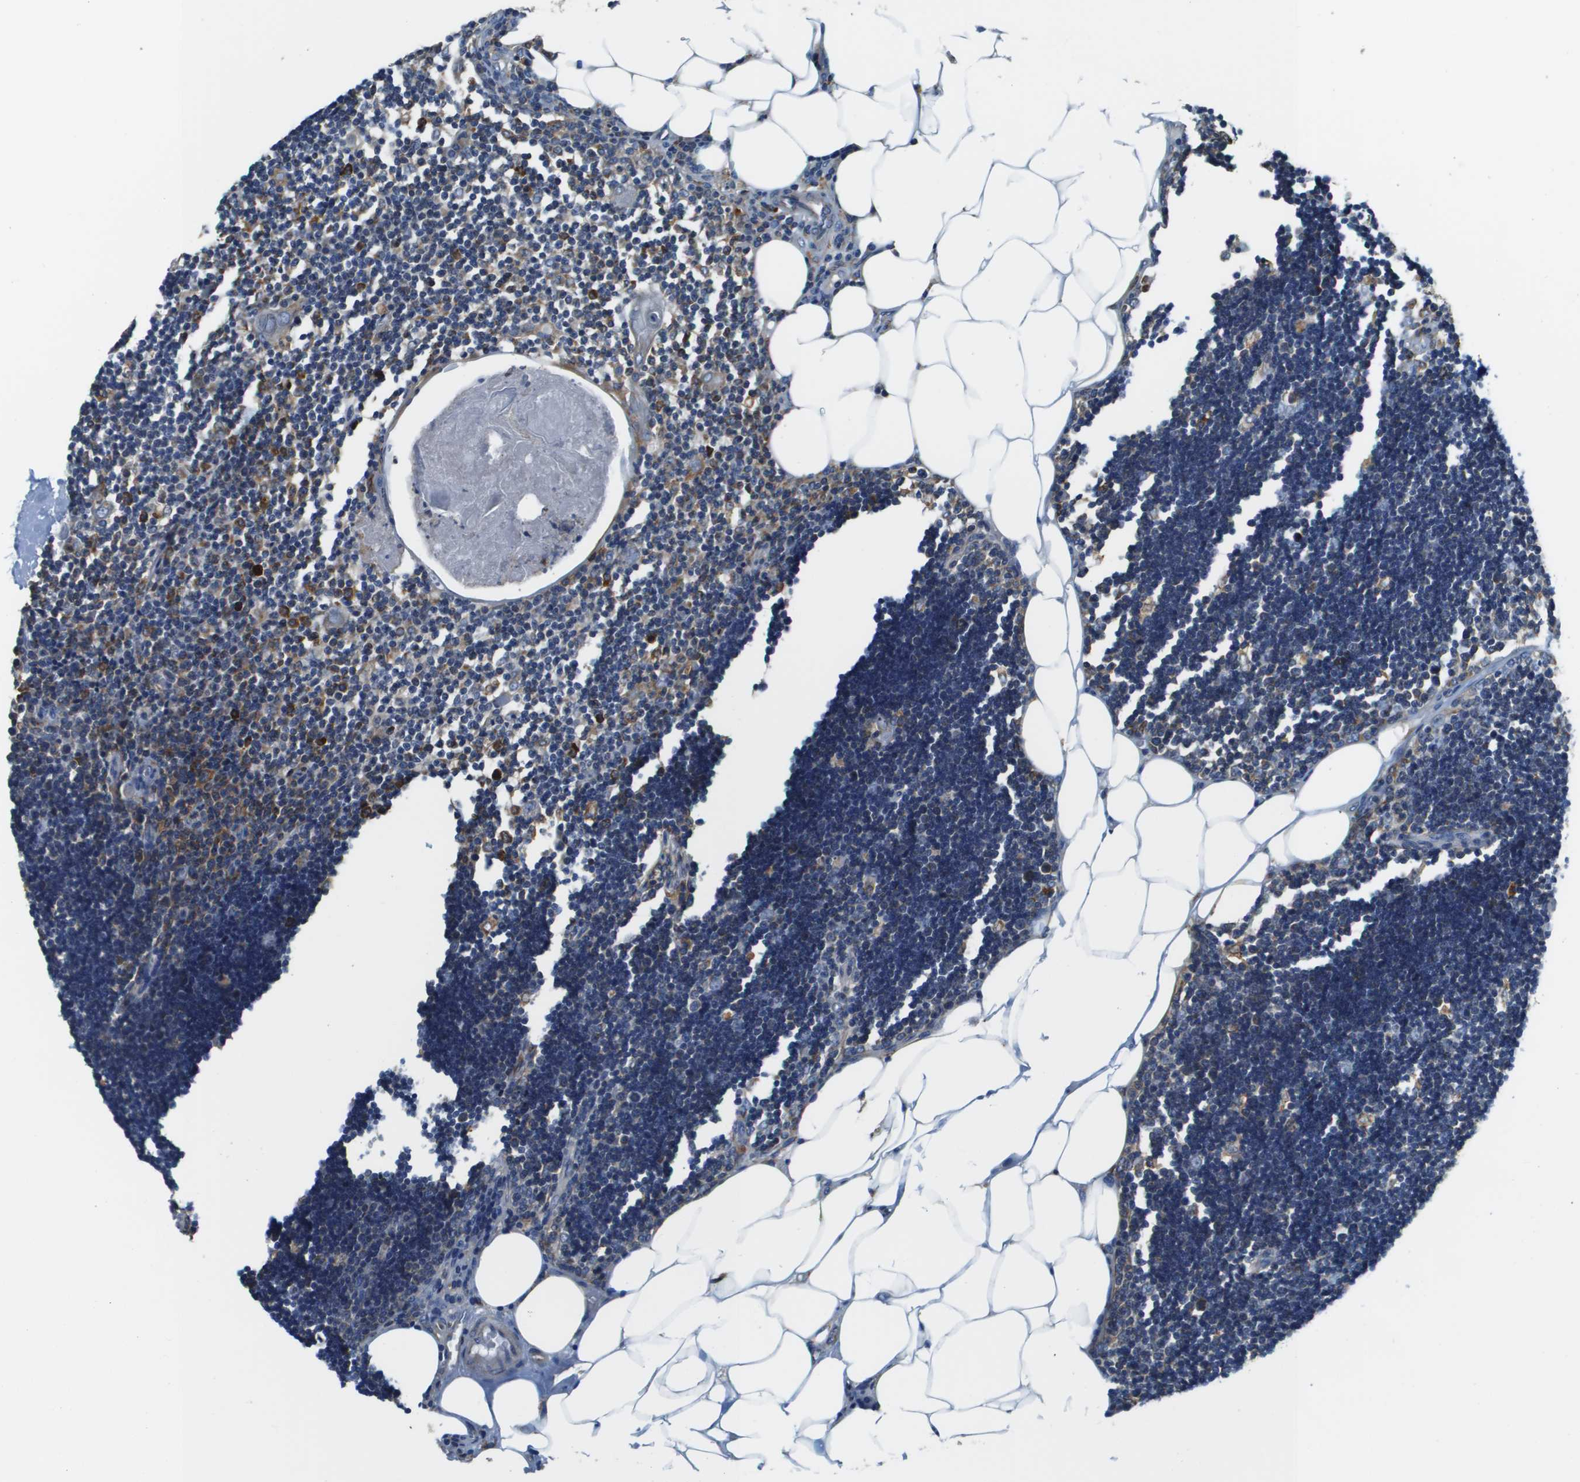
{"staining": {"intensity": "weak", "quantity": "<25%", "location": "cytoplasmic/membranous"}, "tissue": "lymph node", "cell_type": "Germinal center cells", "image_type": "normal", "snomed": [{"axis": "morphology", "description": "Normal tissue, NOS"}, {"axis": "topography", "description": "Lymph node"}], "caption": "Germinal center cells are negative for brown protein staining in normal lymph node. The staining is performed using DAB brown chromogen with nuclei counter-stained in using hematoxylin.", "gene": "CNPY3", "patient": {"sex": "male", "age": 33}}